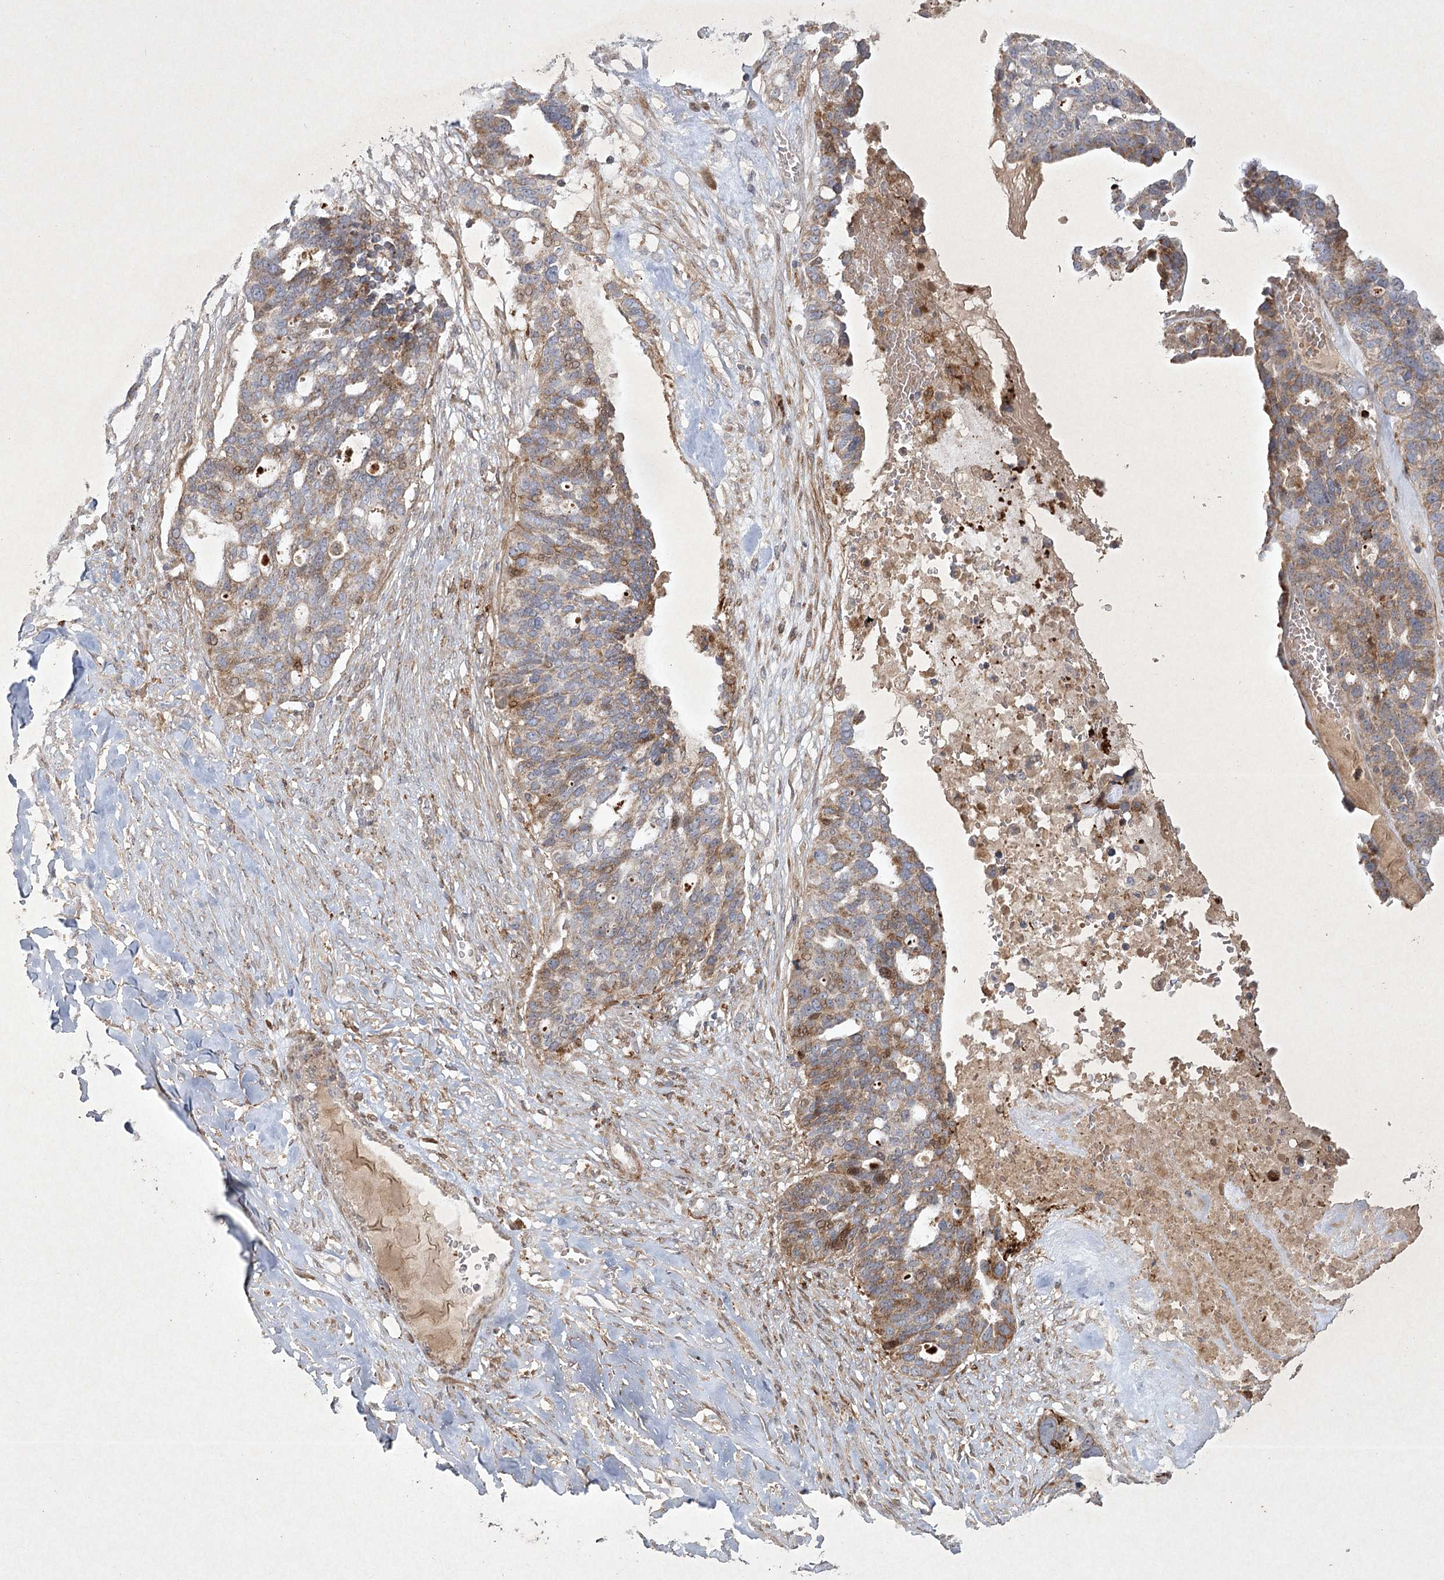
{"staining": {"intensity": "moderate", "quantity": ">75%", "location": "cytoplasmic/membranous,nuclear"}, "tissue": "ovarian cancer", "cell_type": "Tumor cells", "image_type": "cancer", "snomed": [{"axis": "morphology", "description": "Cystadenocarcinoma, serous, NOS"}, {"axis": "topography", "description": "Ovary"}], "caption": "IHC of human ovarian serous cystadenocarcinoma displays medium levels of moderate cytoplasmic/membranous and nuclear staining in approximately >75% of tumor cells.", "gene": "KBTBD4", "patient": {"sex": "female", "age": 59}}